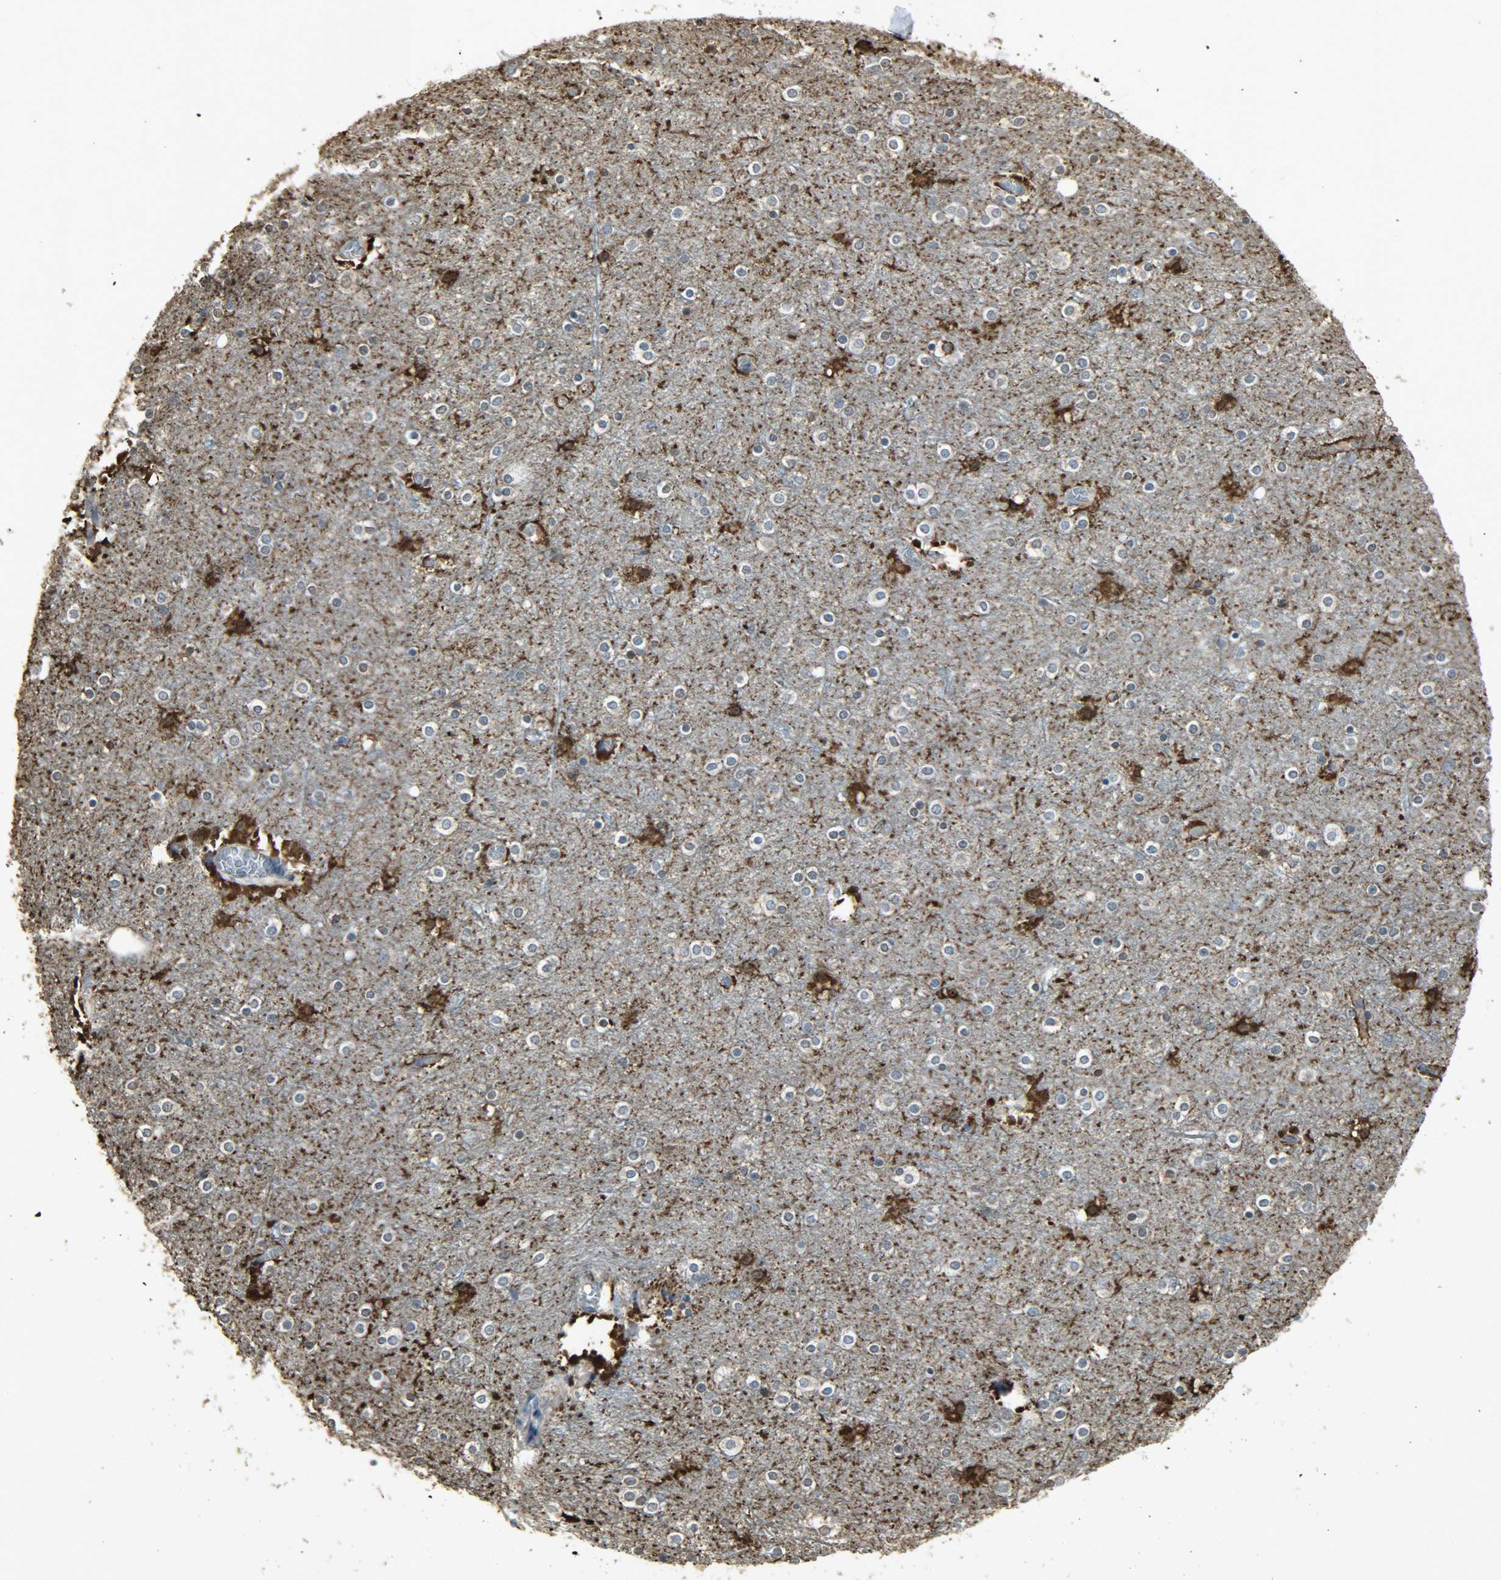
{"staining": {"intensity": "negative", "quantity": "none", "location": "none"}, "tissue": "cerebral cortex", "cell_type": "Endothelial cells", "image_type": "normal", "snomed": [{"axis": "morphology", "description": "Normal tissue, NOS"}, {"axis": "topography", "description": "Cerebral cortex"}], "caption": "Immunohistochemical staining of benign human cerebral cortex reveals no significant staining in endothelial cells. (Immunohistochemistry (ihc), brightfield microscopy, high magnification).", "gene": "LDHB", "patient": {"sex": "female", "age": 54}}